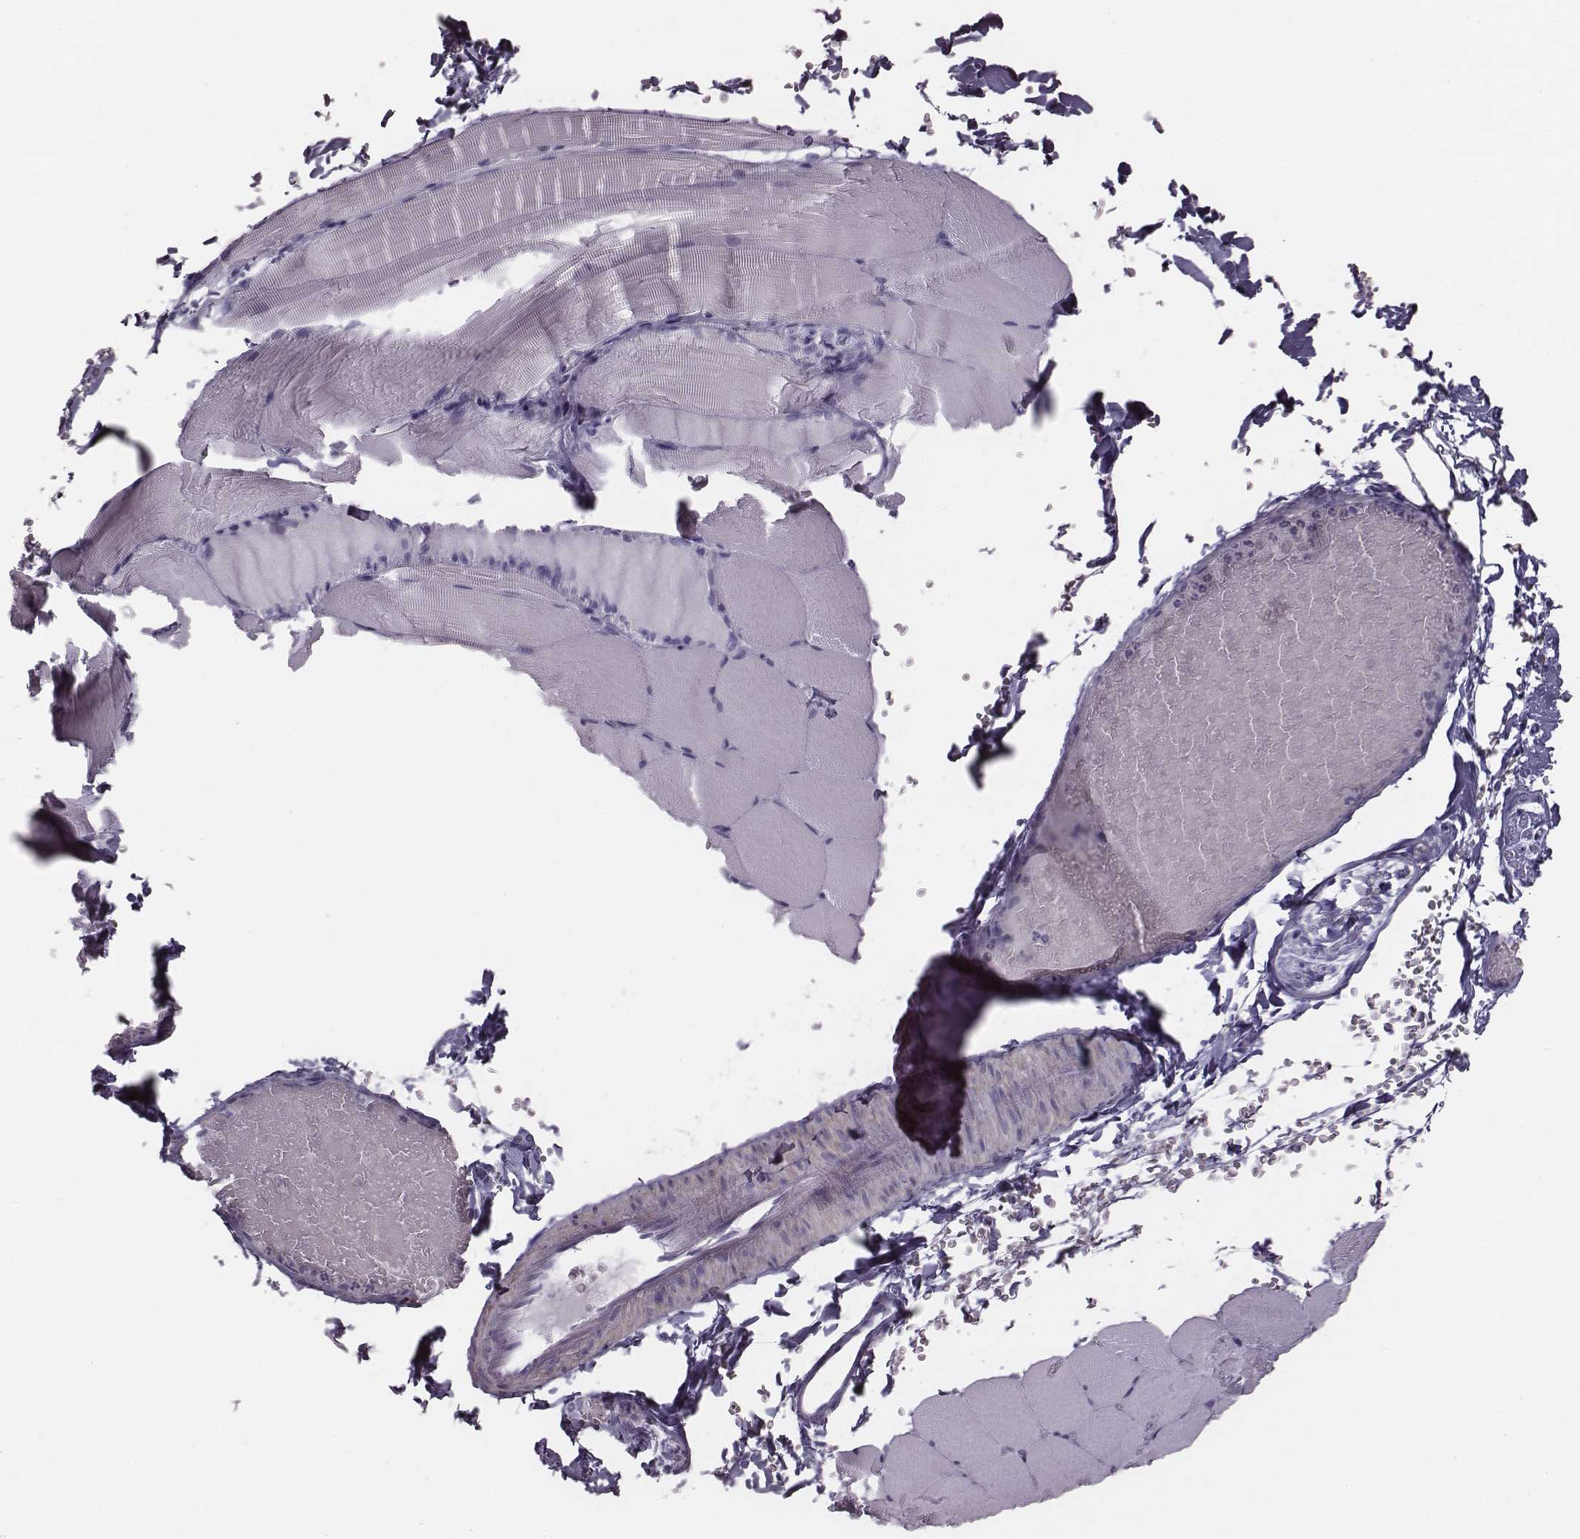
{"staining": {"intensity": "negative", "quantity": "none", "location": "none"}, "tissue": "skeletal muscle", "cell_type": "Myocytes", "image_type": "normal", "snomed": [{"axis": "morphology", "description": "Normal tissue, NOS"}, {"axis": "topography", "description": "Skeletal muscle"}], "caption": "This is a histopathology image of IHC staining of normal skeletal muscle, which shows no positivity in myocytes. (DAB IHC visualized using brightfield microscopy, high magnification).", "gene": "CRISP1", "patient": {"sex": "female", "age": 37}}